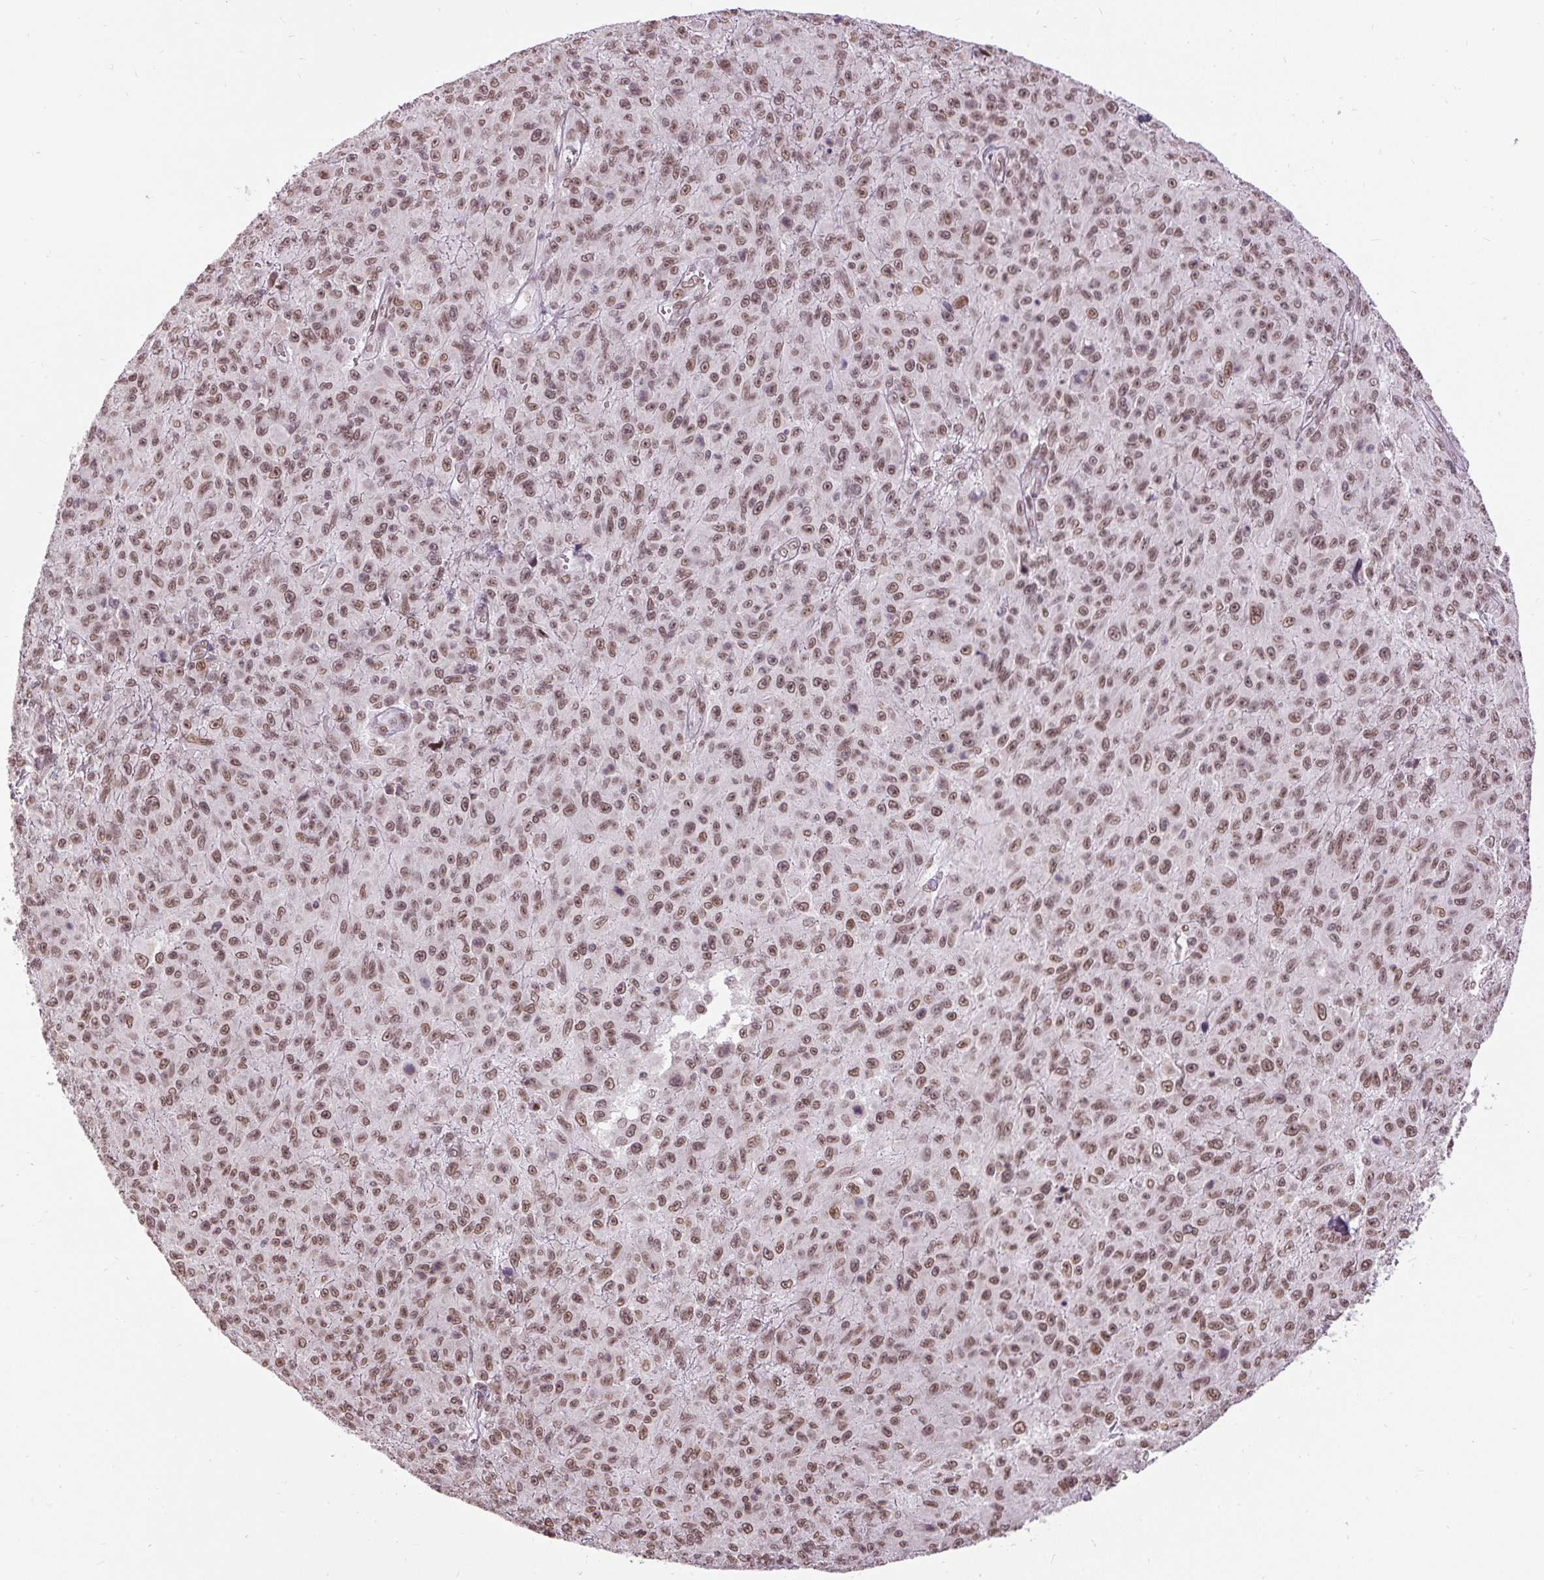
{"staining": {"intensity": "moderate", "quantity": ">75%", "location": "nuclear"}, "tissue": "melanoma", "cell_type": "Tumor cells", "image_type": "cancer", "snomed": [{"axis": "morphology", "description": "Malignant melanoma, NOS"}, {"axis": "topography", "description": "Skin"}], "caption": "The immunohistochemical stain highlights moderate nuclear expression in tumor cells of melanoma tissue.", "gene": "ZNF672", "patient": {"sex": "male", "age": 46}}